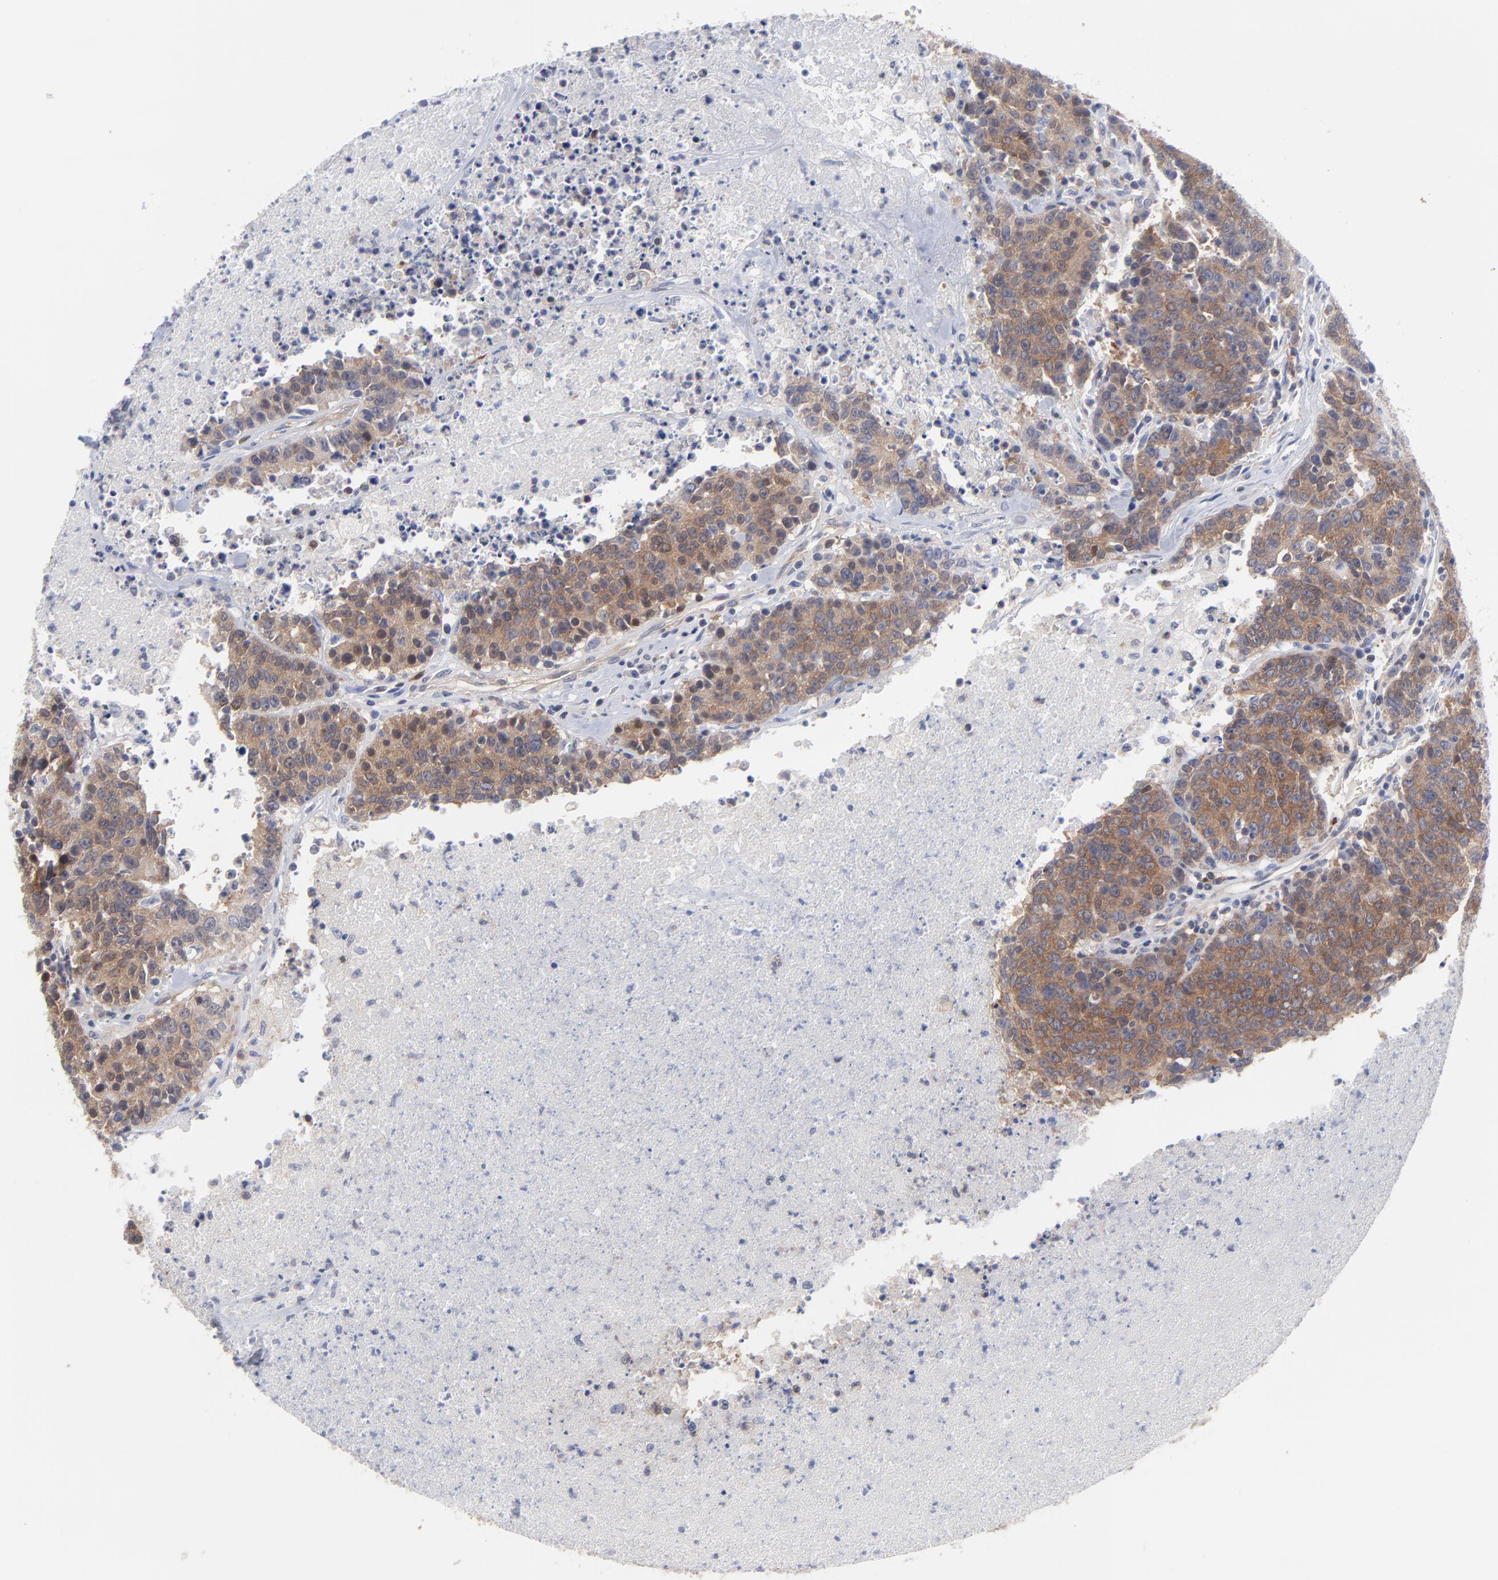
{"staining": {"intensity": "weak", "quantity": ">75%", "location": "cytoplasmic/membranous"}, "tissue": "colorectal cancer", "cell_type": "Tumor cells", "image_type": "cancer", "snomed": [{"axis": "morphology", "description": "Adenocarcinoma, NOS"}, {"axis": "topography", "description": "Colon"}], "caption": "Colorectal adenocarcinoma was stained to show a protein in brown. There is low levels of weak cytoplasmic/membranous positivity in about >75% of tumor cells.", "gene": "NFKBIA", "patient": {"sex": "female", "age": 53}}